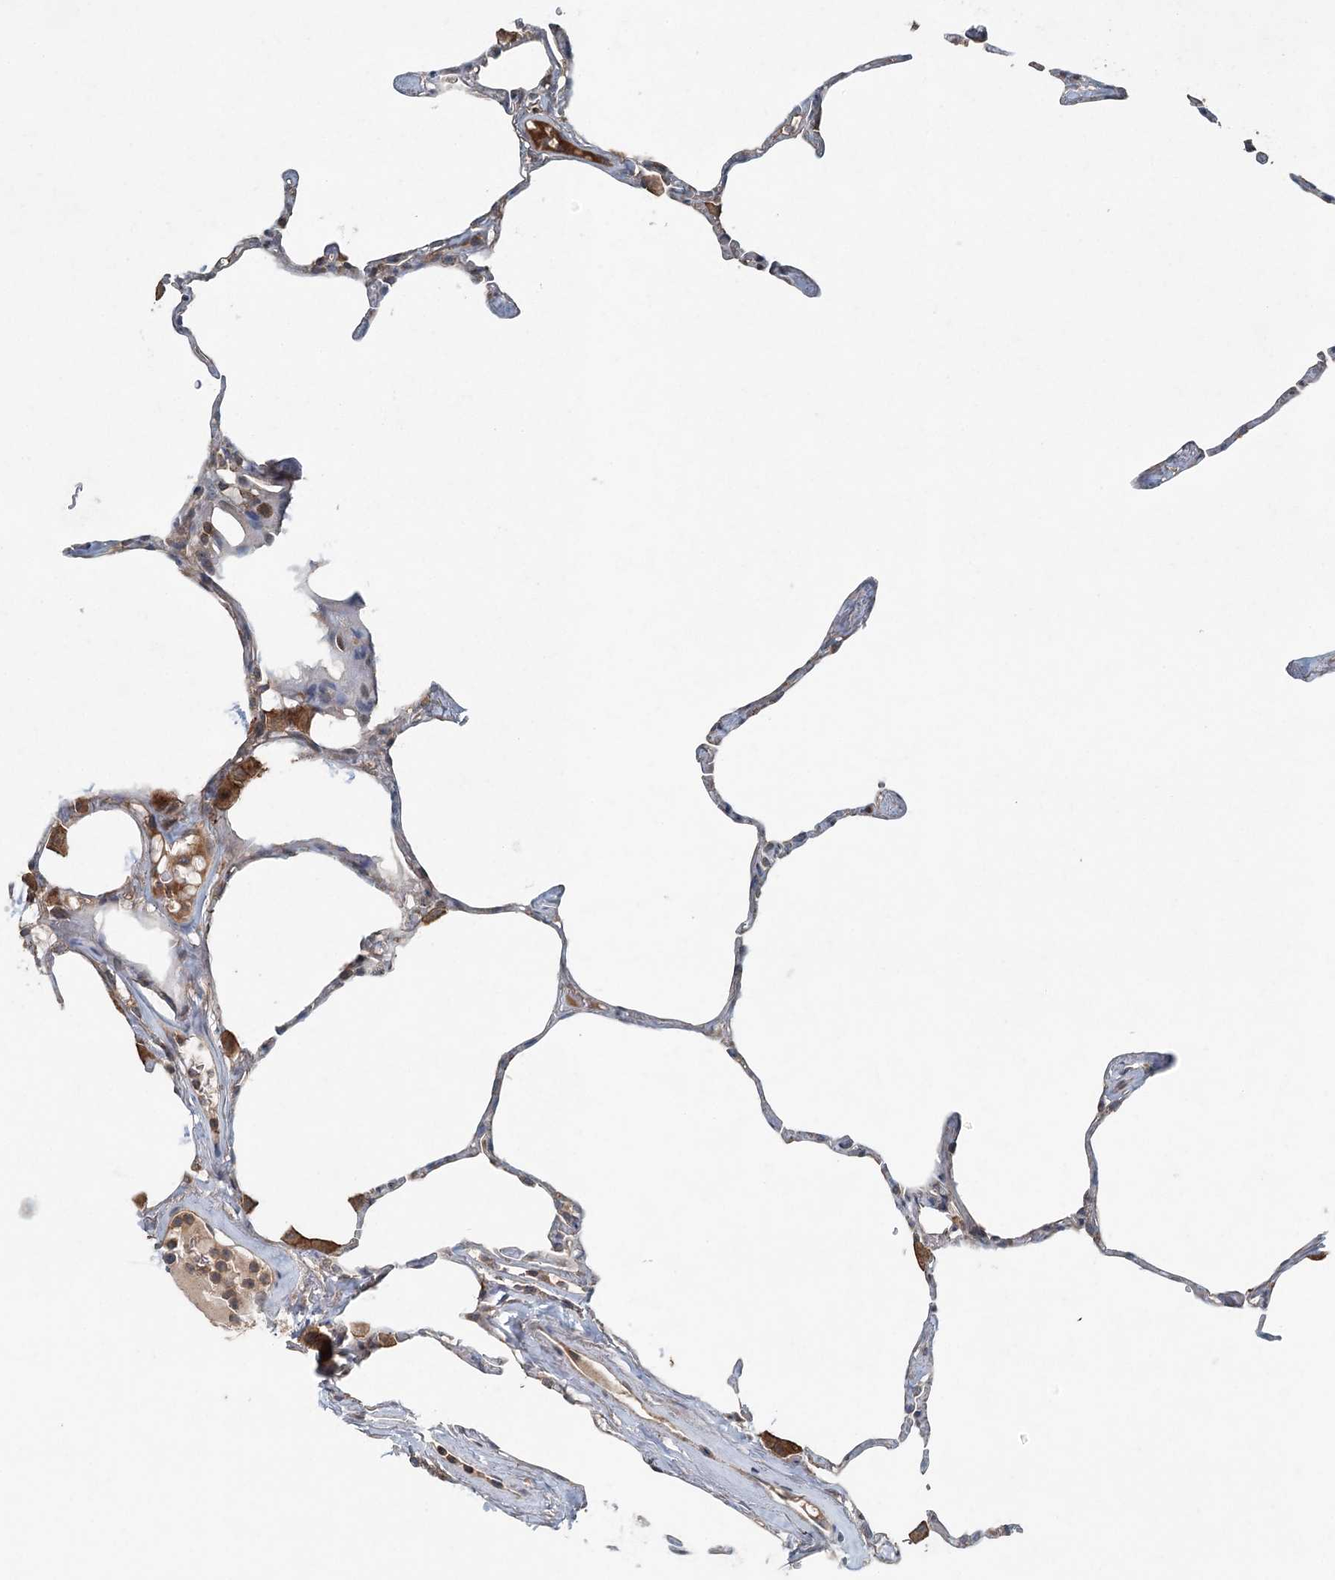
{"staining": {"intensity": "weak", "quantity": "25%-75%", "location": "cytoplasmic/membranous"}, "tissue": "lung", "cell_type": "Alveolar cells", "image_type": "normal", "snomed": [{"axis": "morphology", "description": "Normal tissue, NOS"}, {"axis": "topography", "description": "Lung"}], "caption": "Approximately 25%-75% of alveolar cells in normal lung demonstrate weak cytoplasmic/membranous protein expression as visualized by brown immunohistochemical staining.", "gene": "SKIC3", "patient": {"sex": "male", "age": 65}}